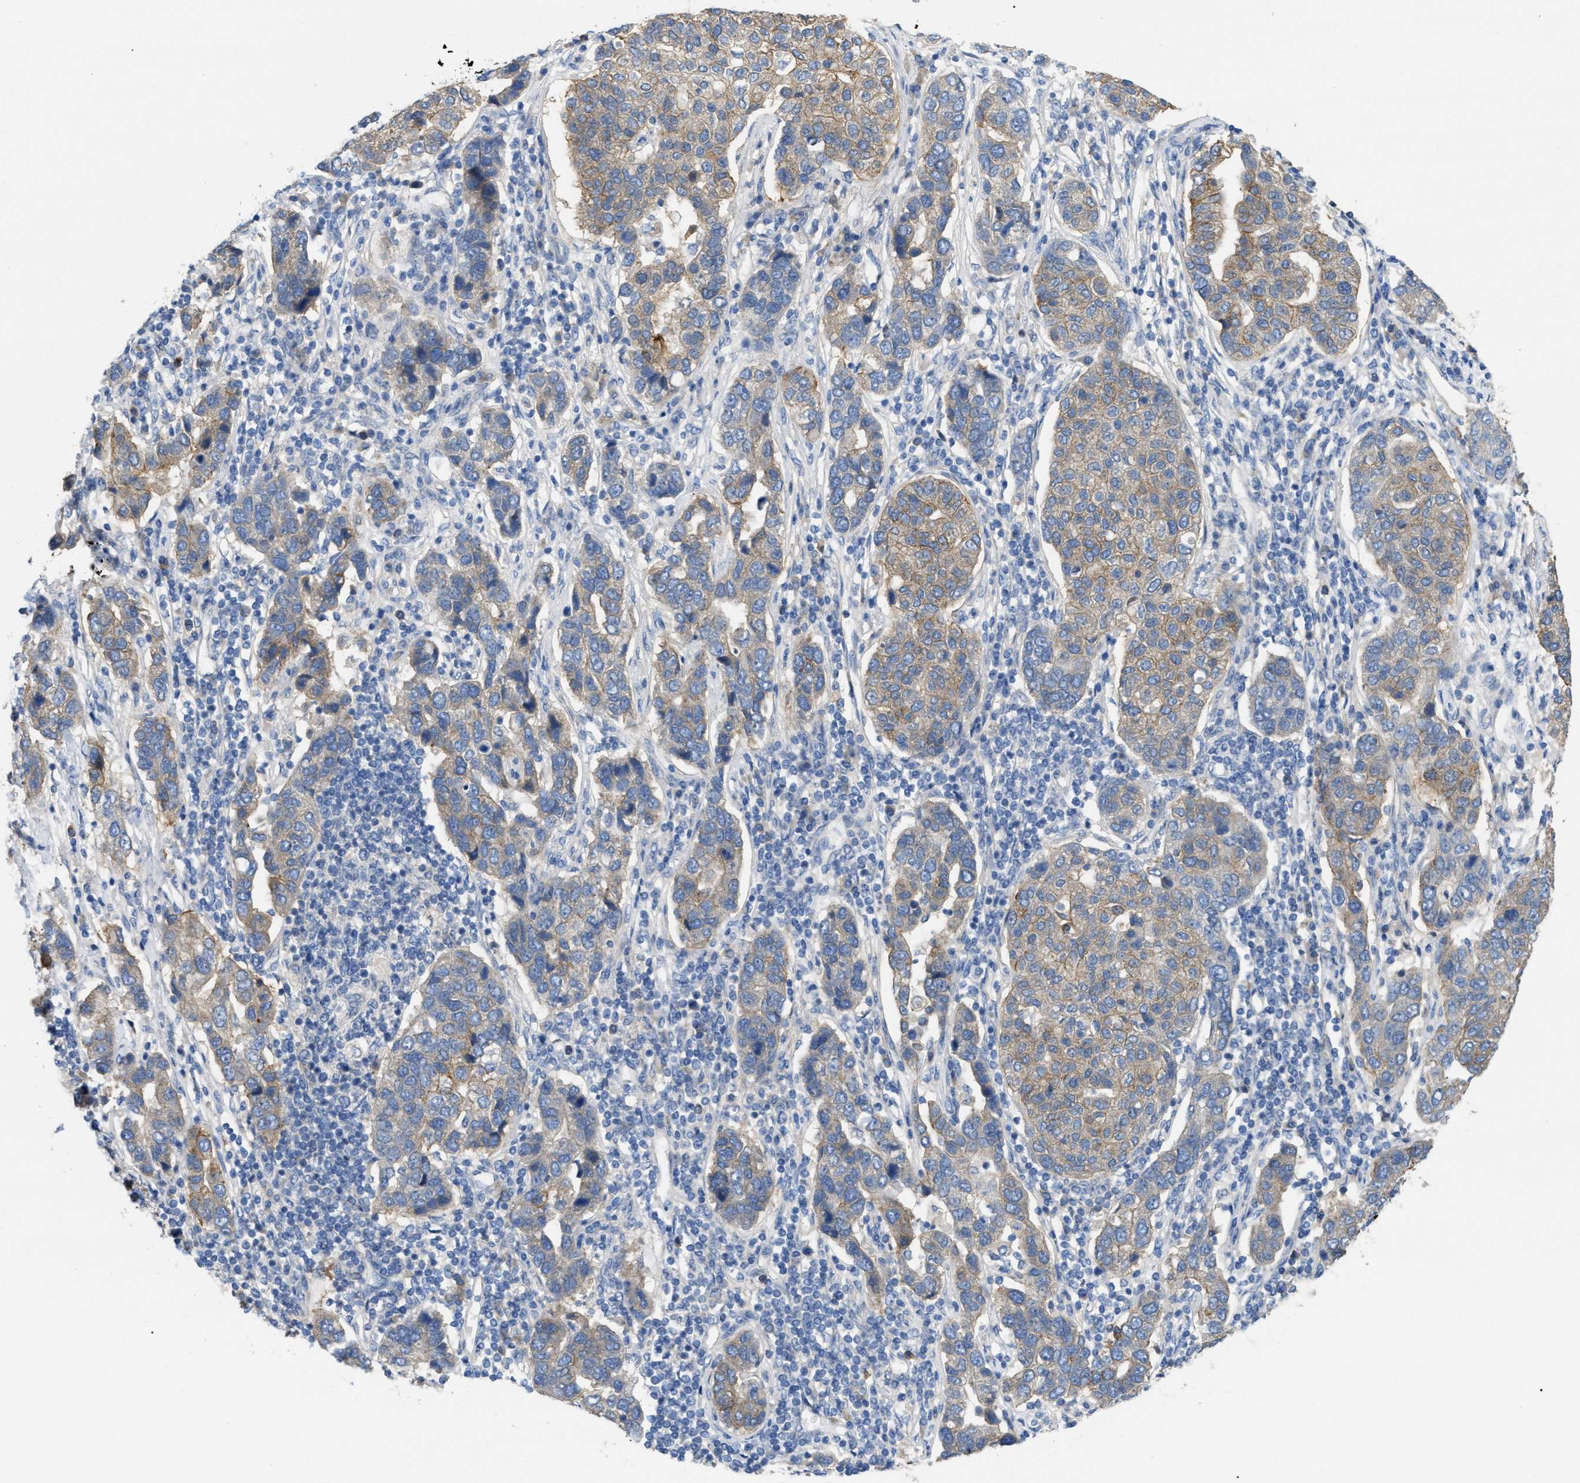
{"staining": {"intensity": "moderate", "quantity": ">75%", "location": "cytoplasmic/membranous"}, "tissue": "pancreatic cancer", "cell_type": "Tumor cells", "image_type": "cancer", "snomed": [{"axis": "morphology", "description": "Adenocarcinoma, NOS"}, {"axis": "topography", "description": "Pancreas"}], "caption": "IHC (DAB (3,3'-diaminobenzidine)) staining of pancreatic cancer displays moderate cytoplasmic/membranous protein positivity in approximately >75% of tumor cells.", "gene": "DHX58", "patient": {"sex": "female", "age": 61}}